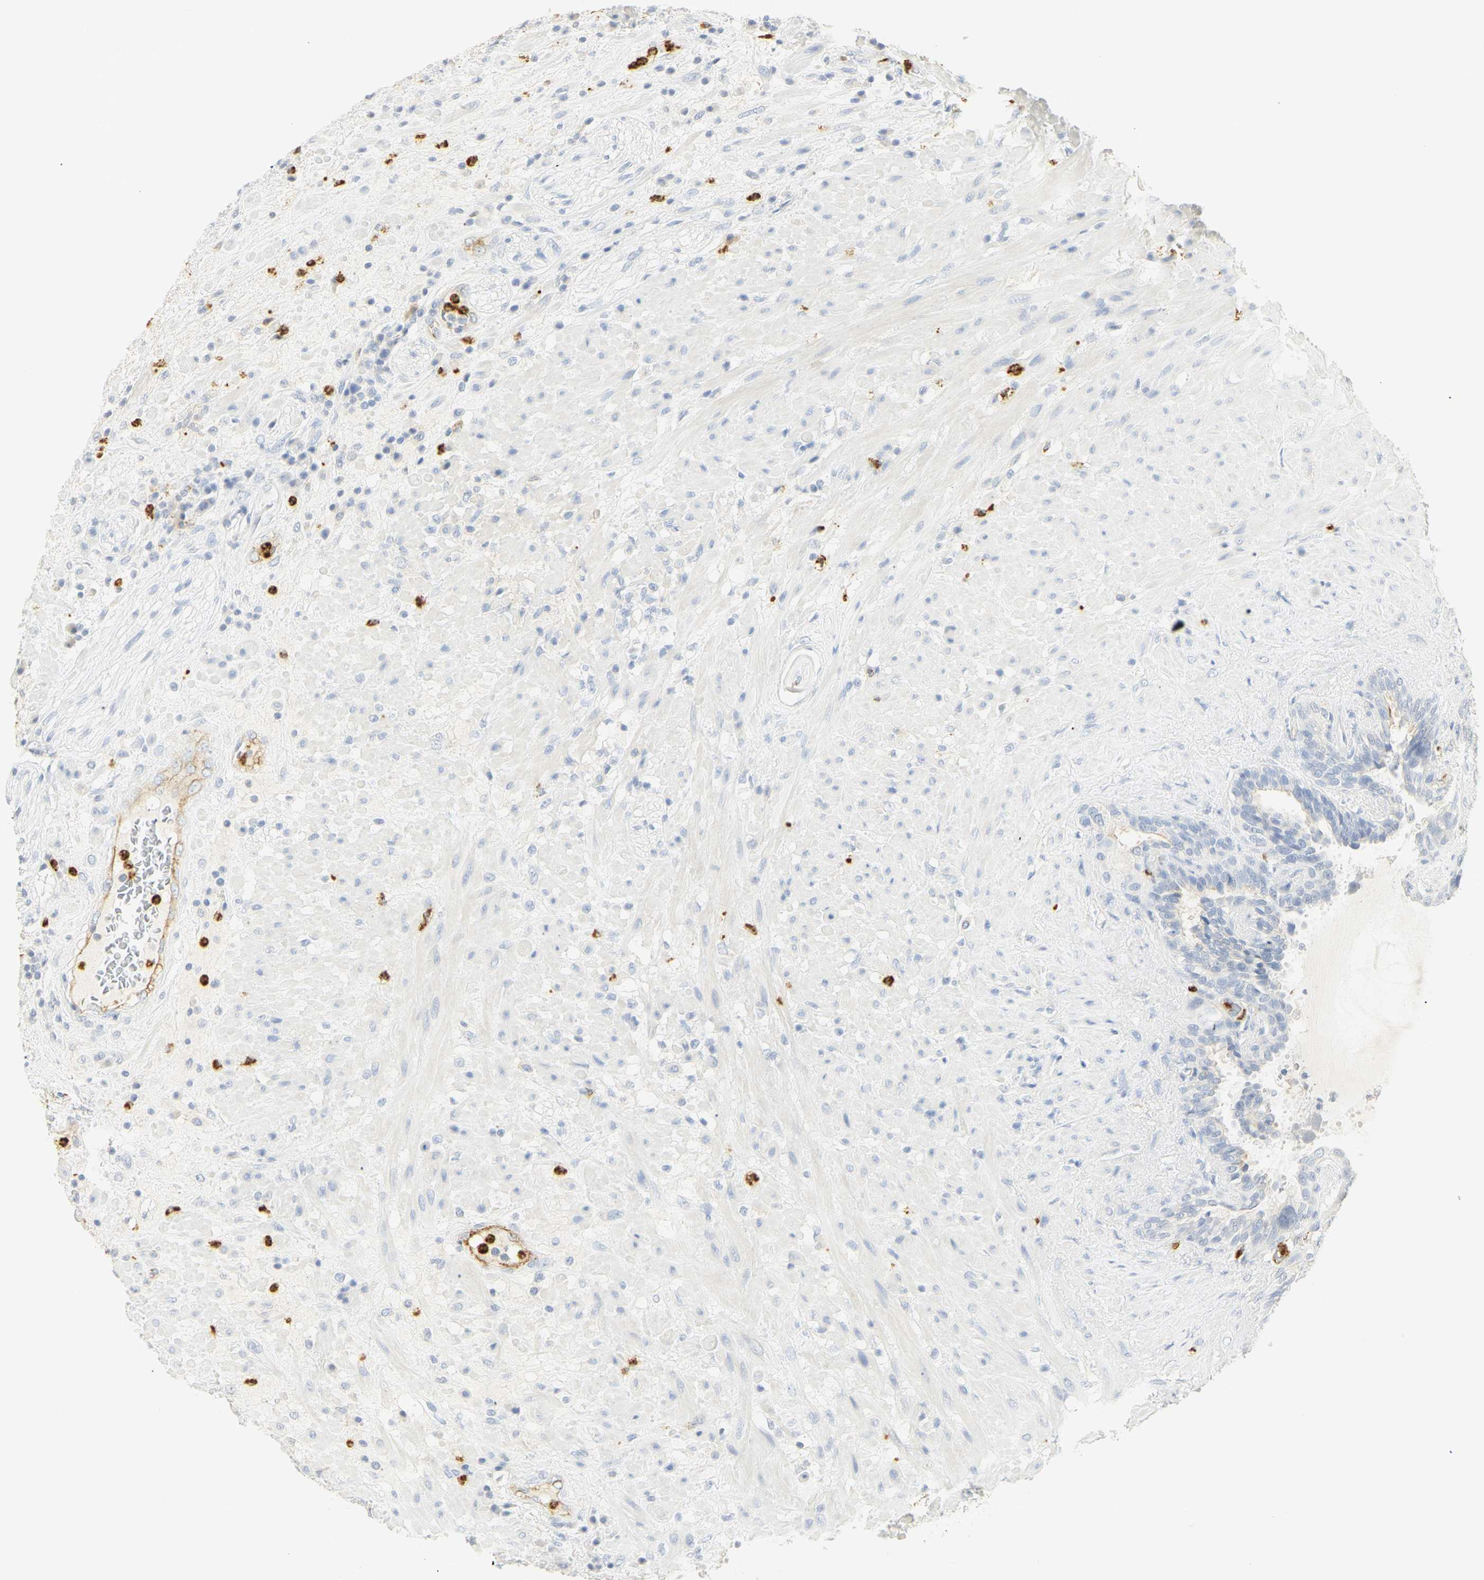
{"staining": {"intensity": "negative", "quantity": "none", "location": "none"}, "tissue": "seminal vesicle", "cell_type": "Glandular cells", "image_type": "normal", "snomed": [{"axis": "morphology", "description": "Normal tissue, NOS"}, {"axis": "topography", "description": "Seminal veicle"}], "caption": "Photomicrograph shows no protein expression in glandular cells of normal seminal vesicle. Nuclei are stained in blue.", "gene": "CEACAM5", "patient": {"sex": "male", "age": 61}}